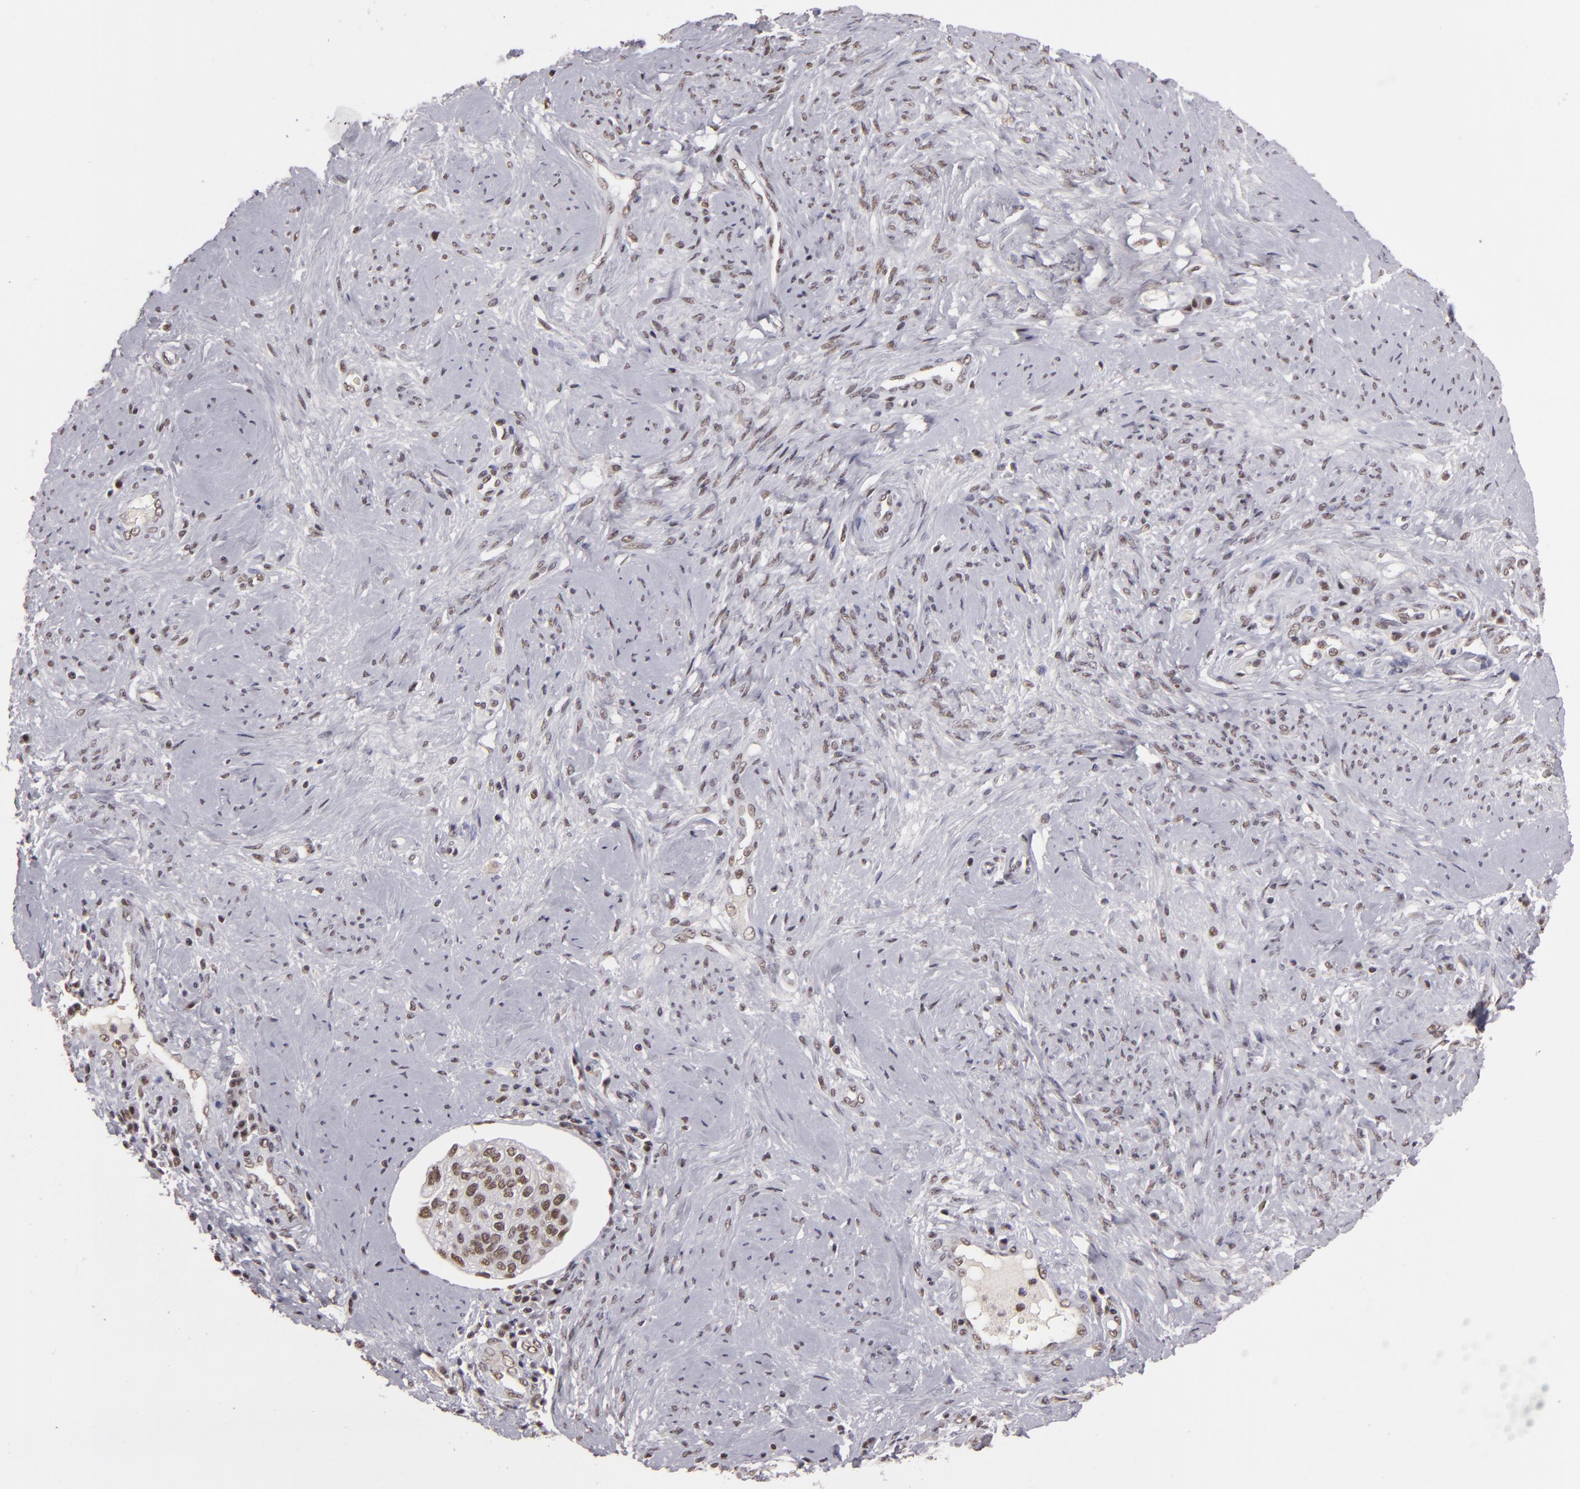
{"staining": {"intensity": "weak", "quantity": ">75%", "location": "nuclear"}, "tissue": "cervical cancer", "cell_type": "Tumor cells", "image_type": "cancer", "snomed": [{"axis": "morphology", "description": "Squamous cell carcinoma, NOS"}, {"axis": "topography", "description": "Cervix"}], "caption": "A micrograph of squamous cell carcinoma (cervical) stained for a protein reveals weak nuclear brown staining in tumor cells.", "gene": "INTS6", "patient": {"sex": "female", "age": 41}}